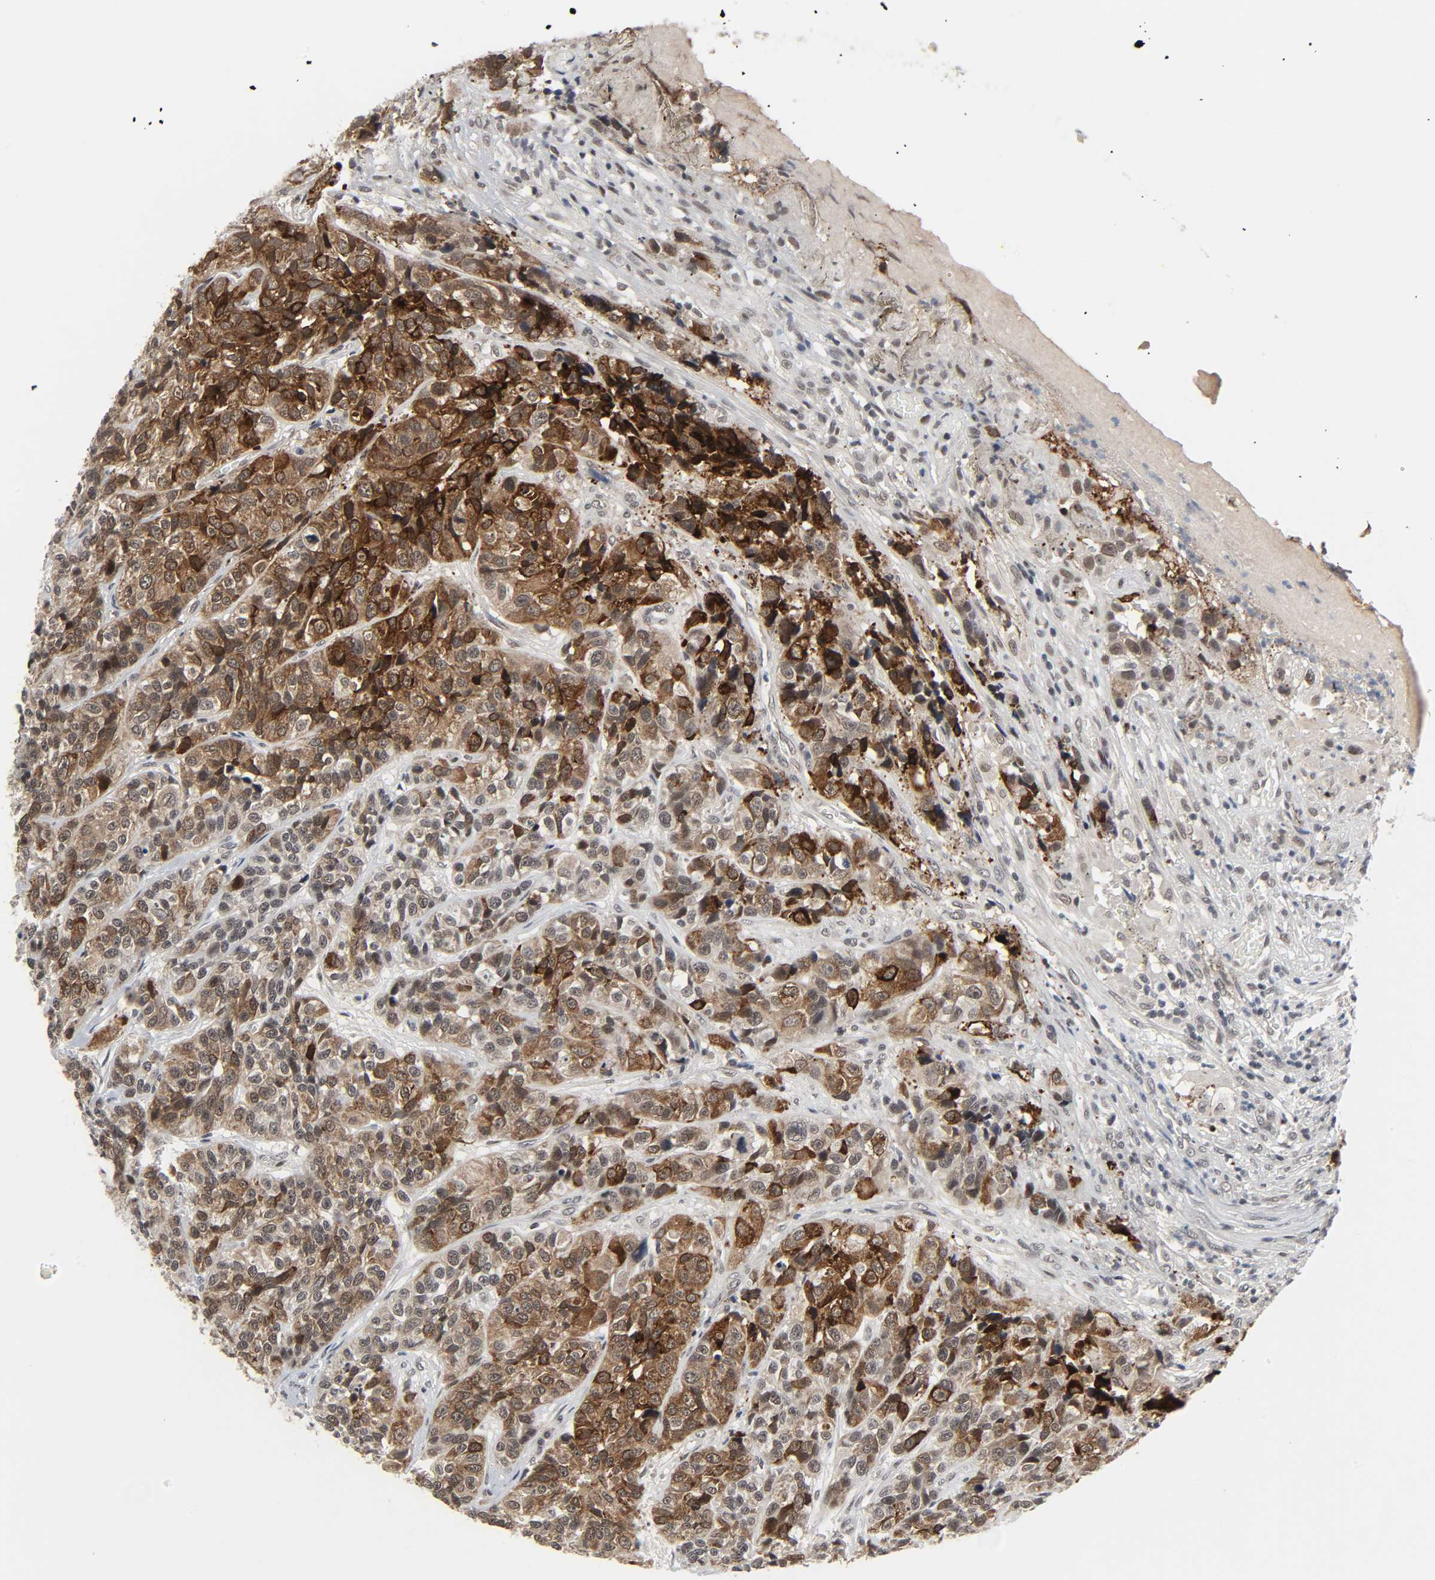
{"staining": {"intensity": "strong", "quantity": ">75%", "location": "cytoplasmic/membranous"}, "tissue": "urothelial cancer", "cell_type": "Tumor cells", "image_type": "cancer", "snomed": [{"axis": "morphology", "description": "Urothelial carcinoma, High grade"}, {"axis": "topography", "description": "Urinary bladder"}], "caption": "Approximately >75% of tumor cells in human urothelial cancer exhibit strong cytoplasmic/membranous protein staining as visualized by brown immunohistochemical staining.", "gene": "MUC1", "patient": {"sex": "female", "age": 81}}